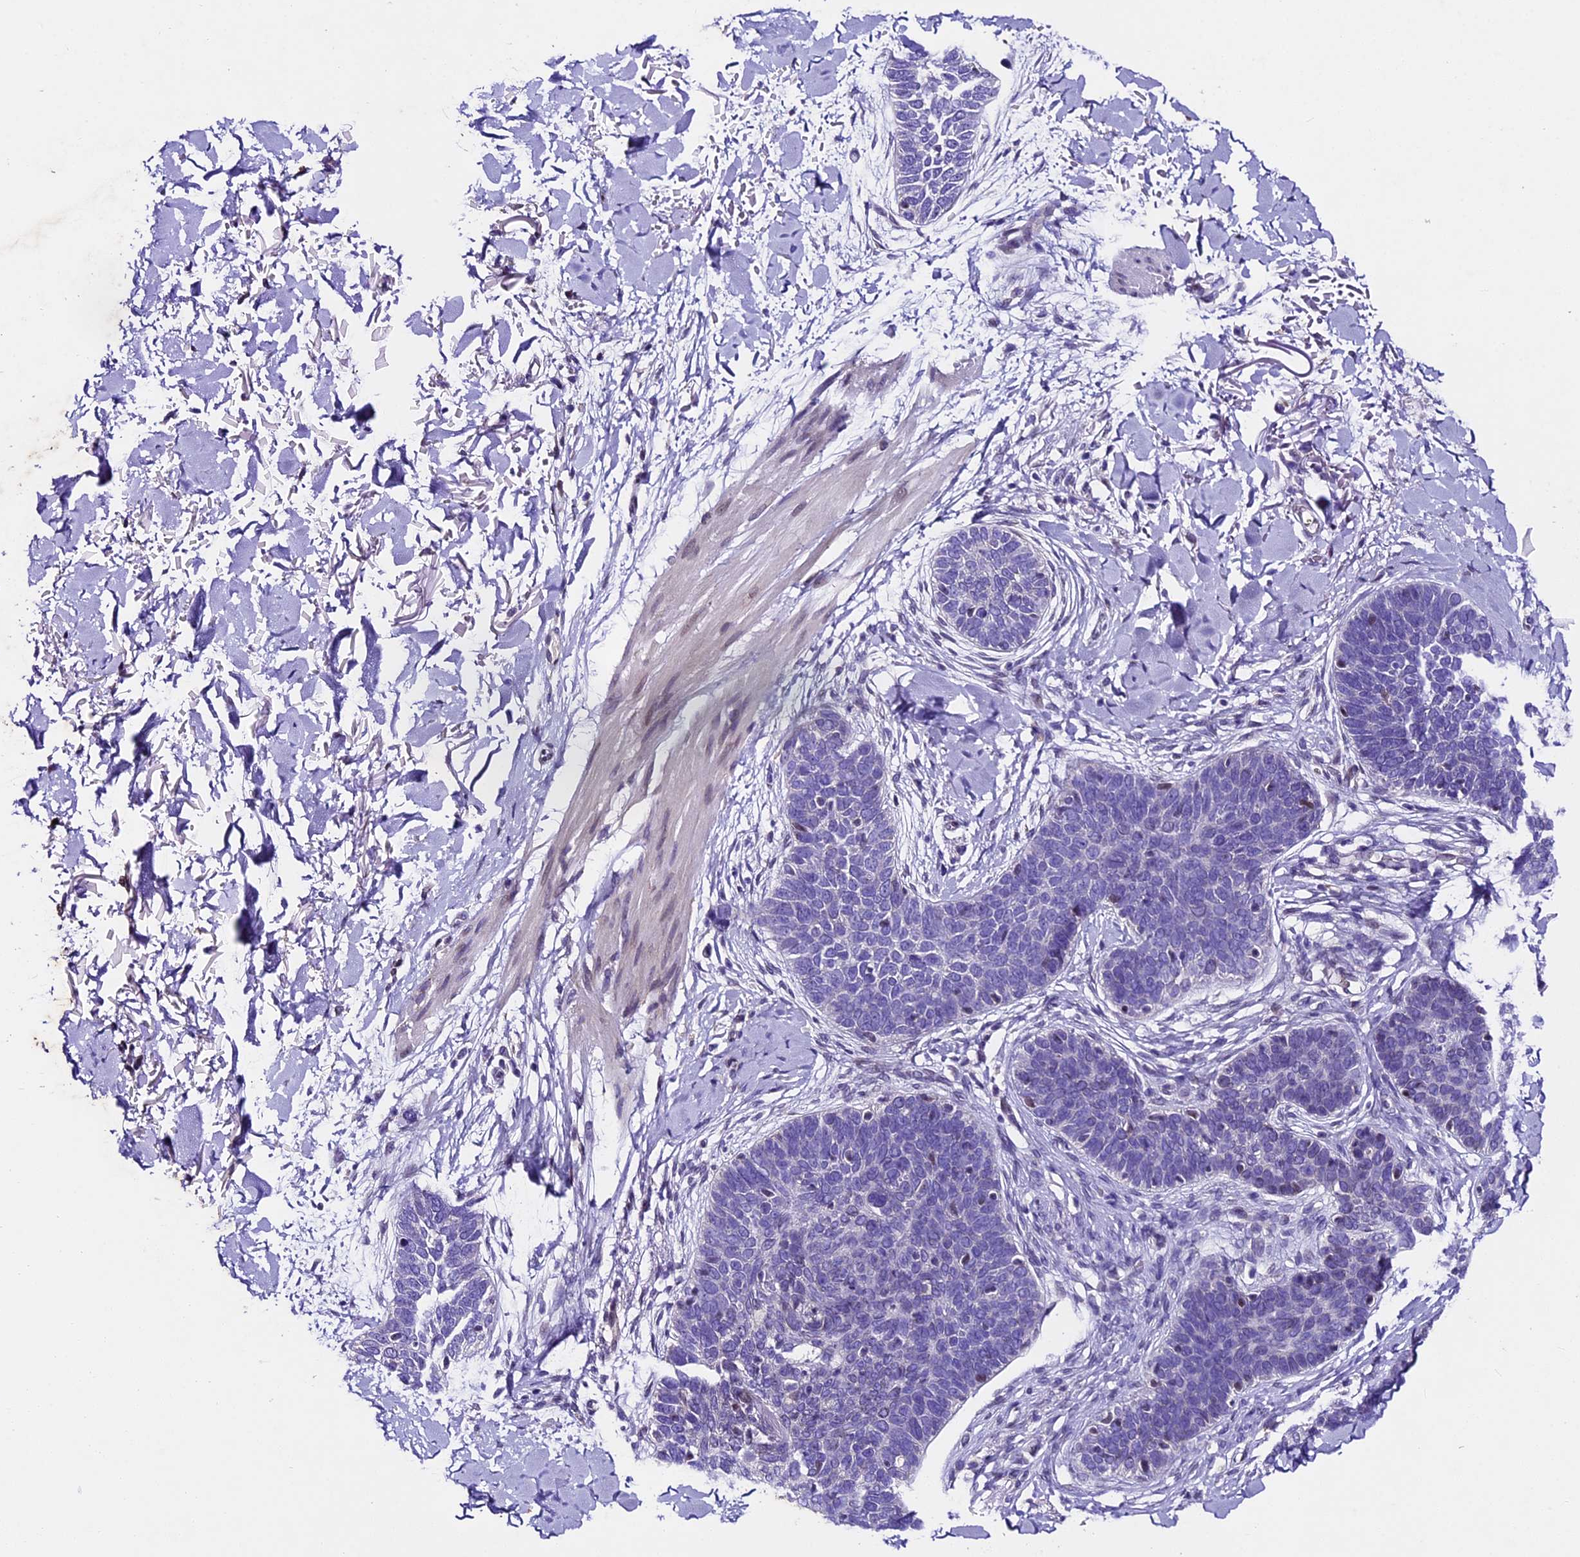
{"staining": {"intensity": "negative", "quantity": "none", "location": "none"}, "tissue": "skin cancer", "cell_type": "Tumor cells", "image_type": "cancer", "snomed": [{"axis": "morphology", "description": "Basal cell carcinoma"}, {"axis": "topography", "description": "Skin"}], "caption": "Tumor cells show no significant protein expression in skin cancer (basal cell carcinoma).", "gene": "IFT140", "patient": {"sex": "male", "age": 85}}